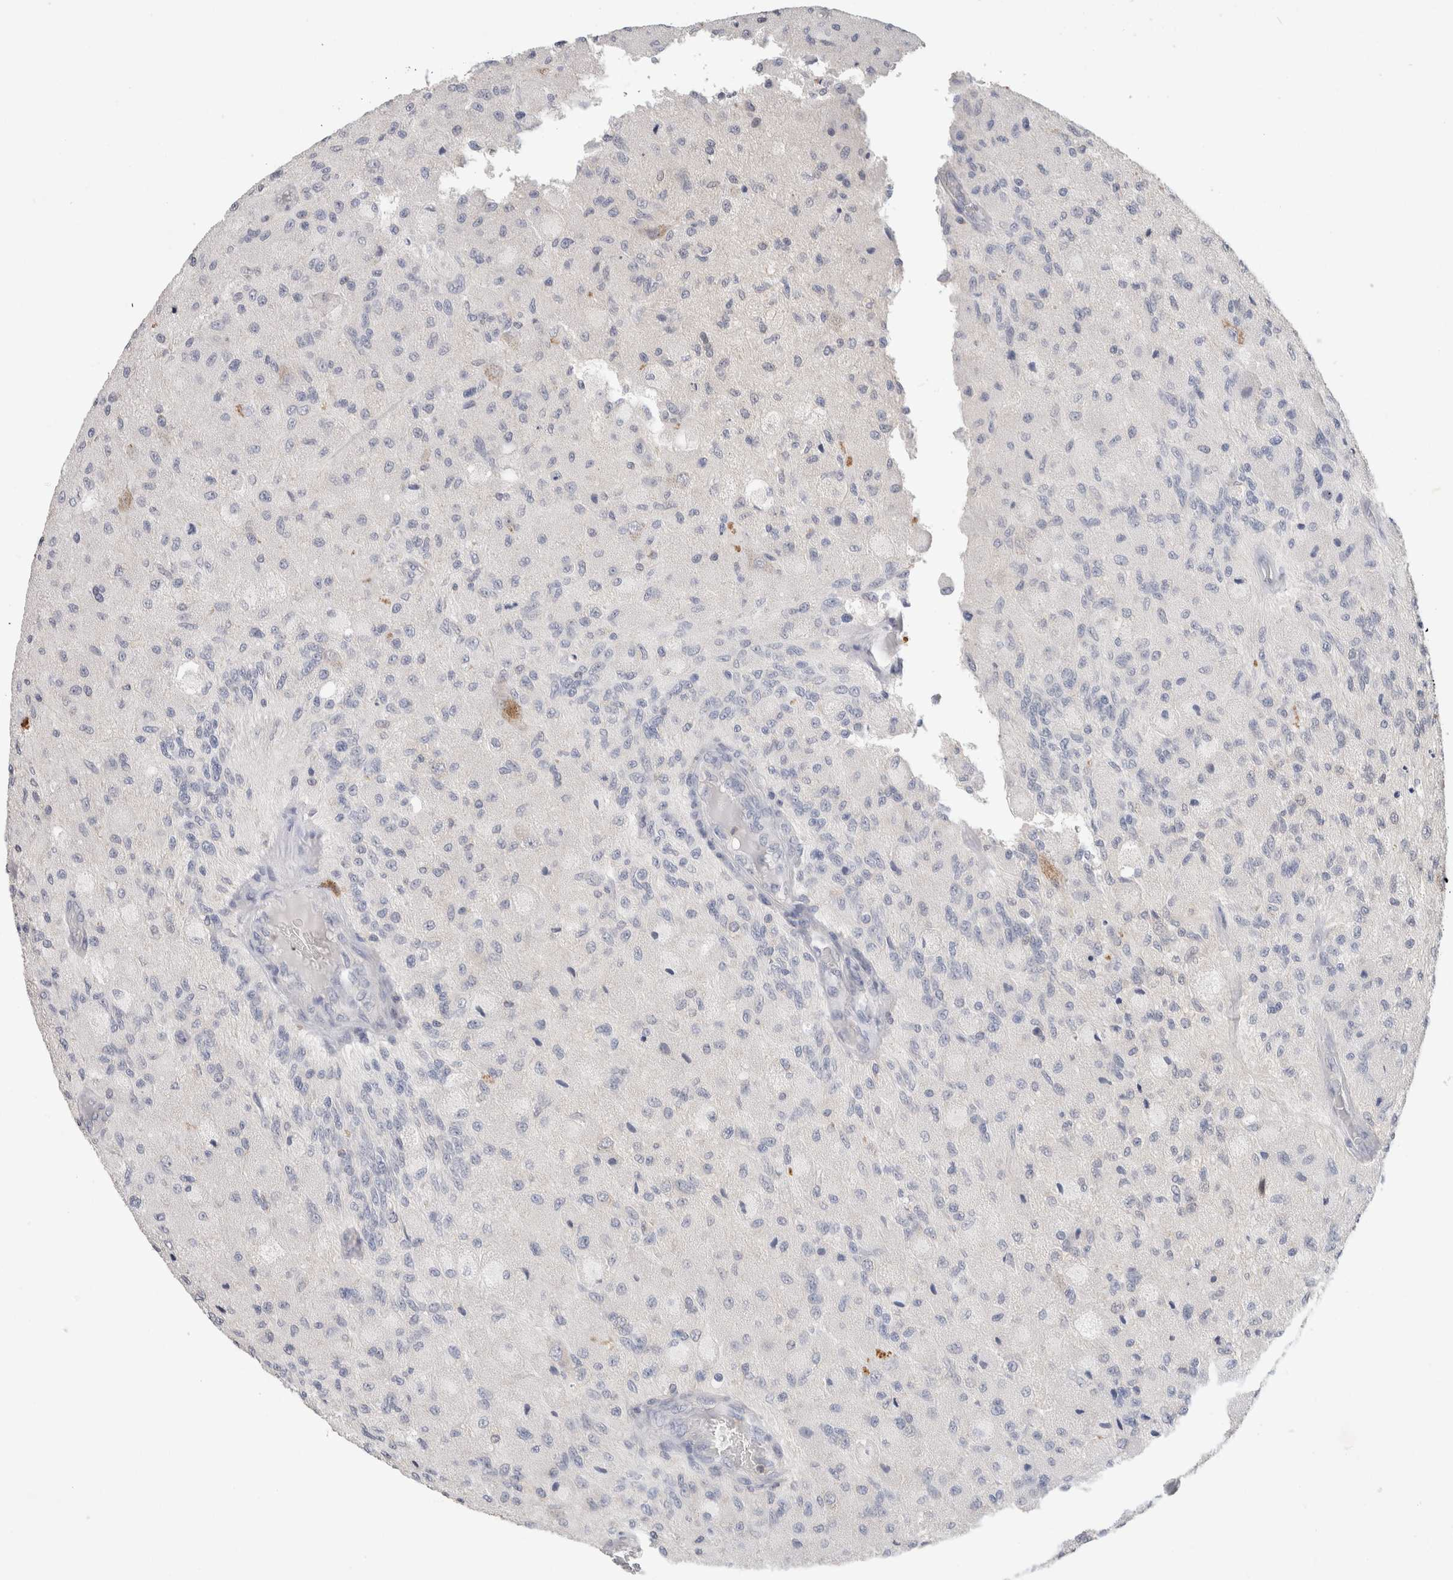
{"staining": {"intensity": "negative", "quantity": "none", "location": "none"}, "tissue": "glioma", "cell_type": "Tumor cells", "image_type": "cancer", "snomed": [{"axis": "morphology", "description": "Normal tissue, NOS"}, {"axis": "morphology", "description": "Glioma, malignant, High grade"}, {"axis": "topography", "description": "Cerebral cortex"}], "caption": "Tumor cells show no significant protein positivity in glioma.", "gene": "MPP2", "patient": {"sex": "male", "age": 77}}